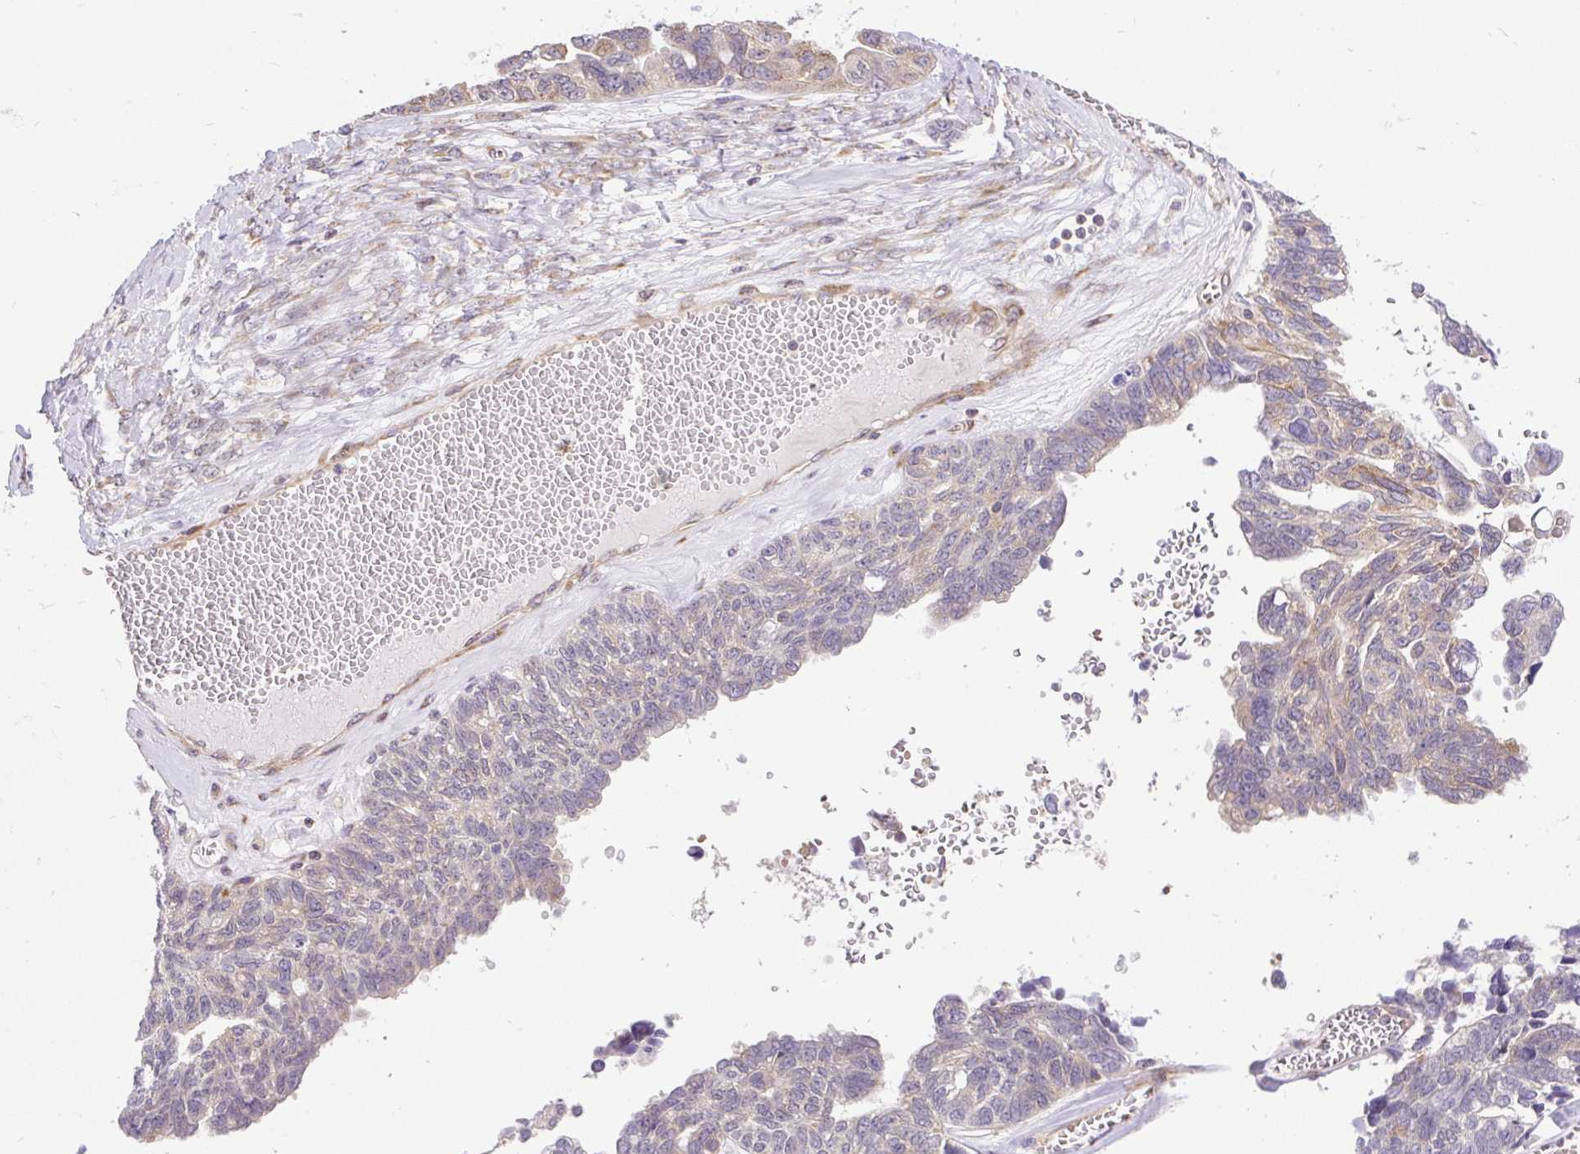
{"staining": {"intensity": "weak", "quantity": "<25%", "location": "cytoplasmic/membranous"}, "tissue": "ovarian cancer", "cell_type": "Tumor cells", "image_type": "cancer", "snomed": [{"axis": "morphology", "description": "Cystadenocarcinoma, serous, NOS"}, {"axis": "topography", "description": "Ovary"}], "caption": "Tumor cells show no significant staining in ovarian cancer.", "gene": "TRIM17", "patient": {"sex": "female", "age": 79}}